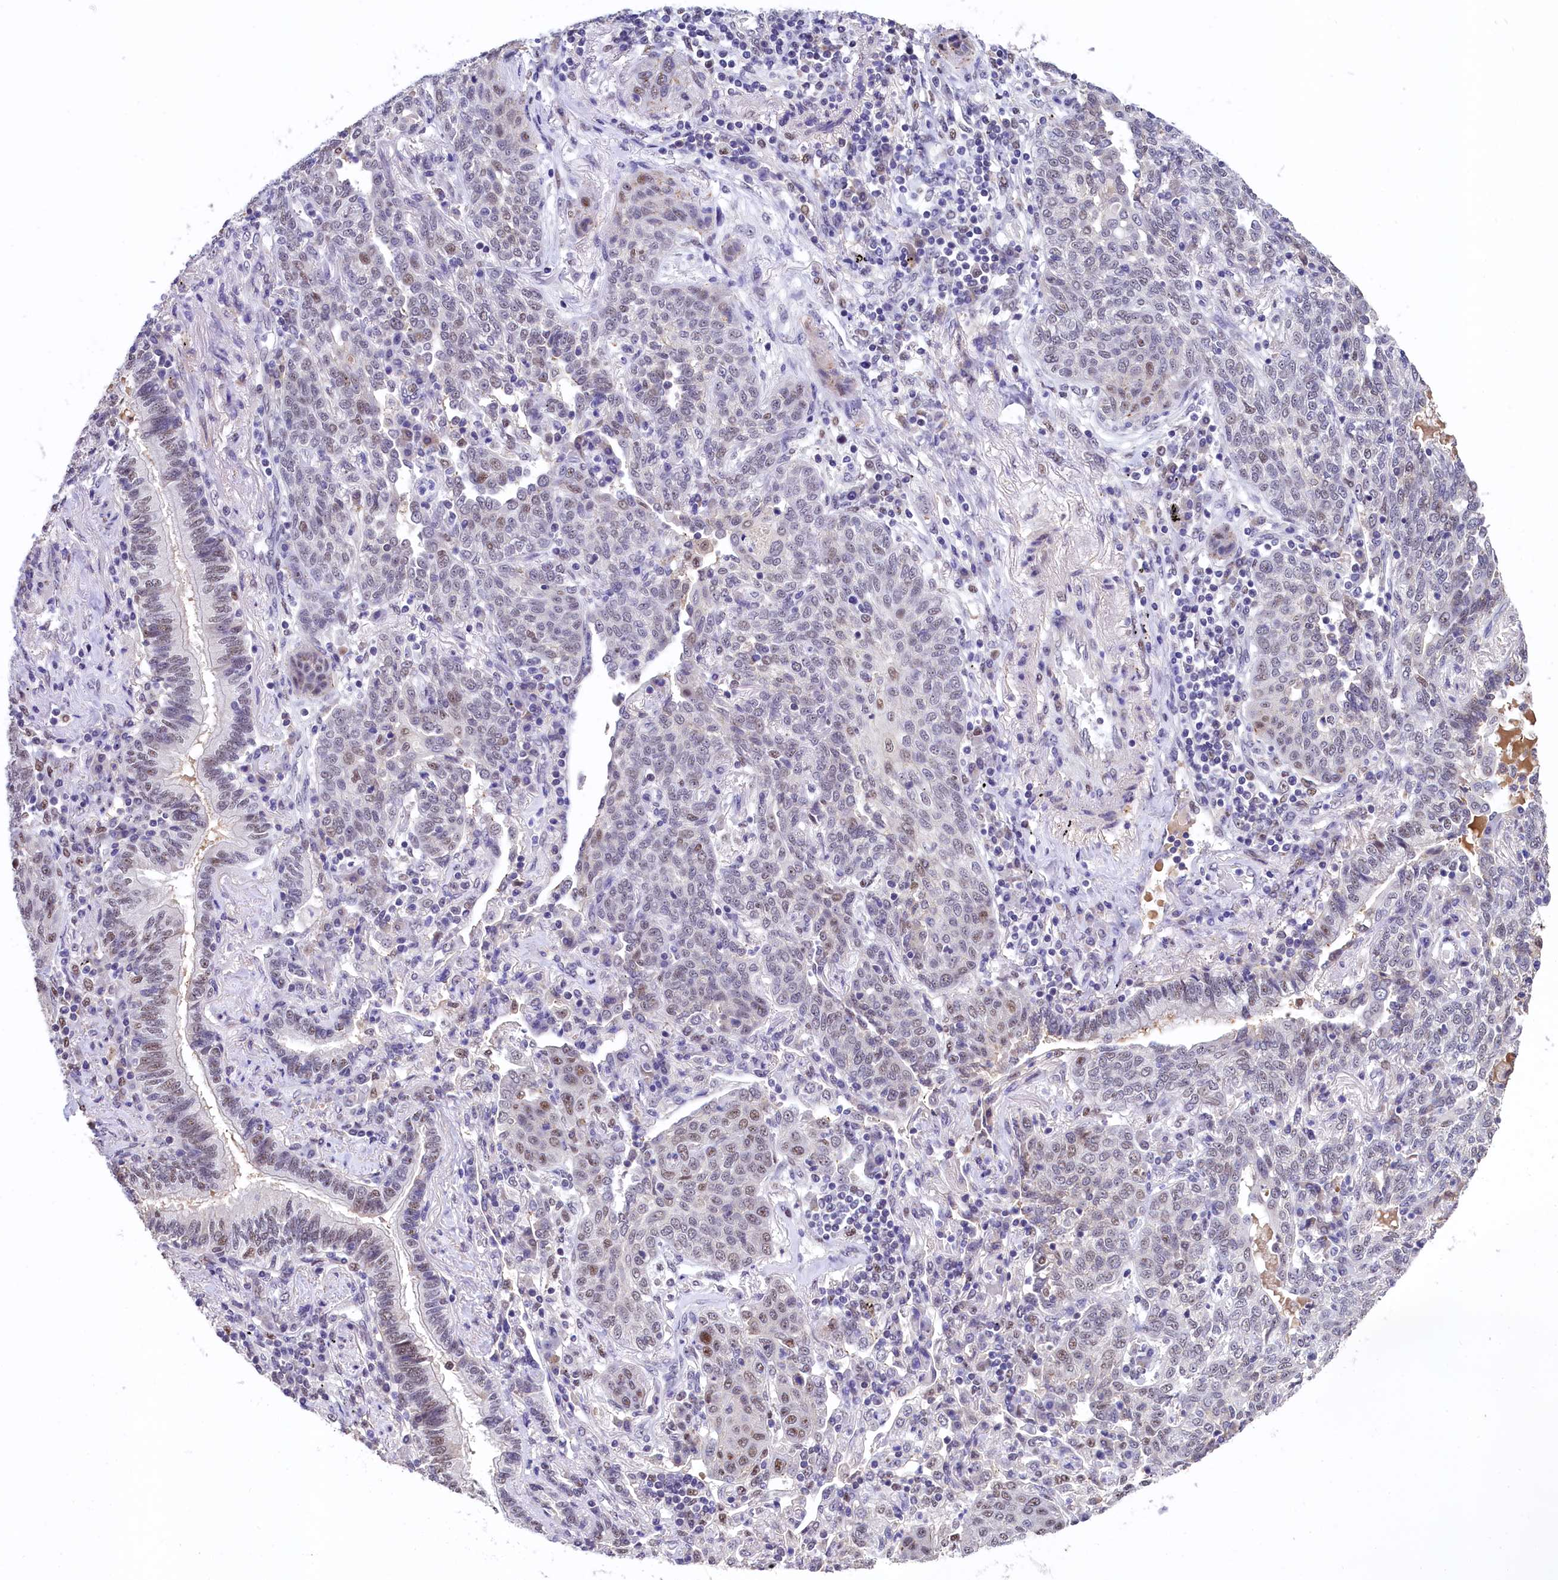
{"staining": {"intensity": "weak", "quantity": "<25%", "location": "nuclear"}, "tissue": "lung cancer", "cell_type": "Tumor cells", "image_type": "cancer", "snomed": [{"axis": "morphology", "description": "Squamous cell carcinoma, NOS"}, {"axis": "topography", "description": "Lung"}], "caption": "Tumor cells are negative for brown protein staining in lung squamous cell carcinoma. The staining is performed using DAB (3,3'-diaminobenzidine) brown chromogen with nuclei counter-stained in using hematoxylin.", "gene": "HECTD4", "patient": {"sex": "female", "age": 70}}